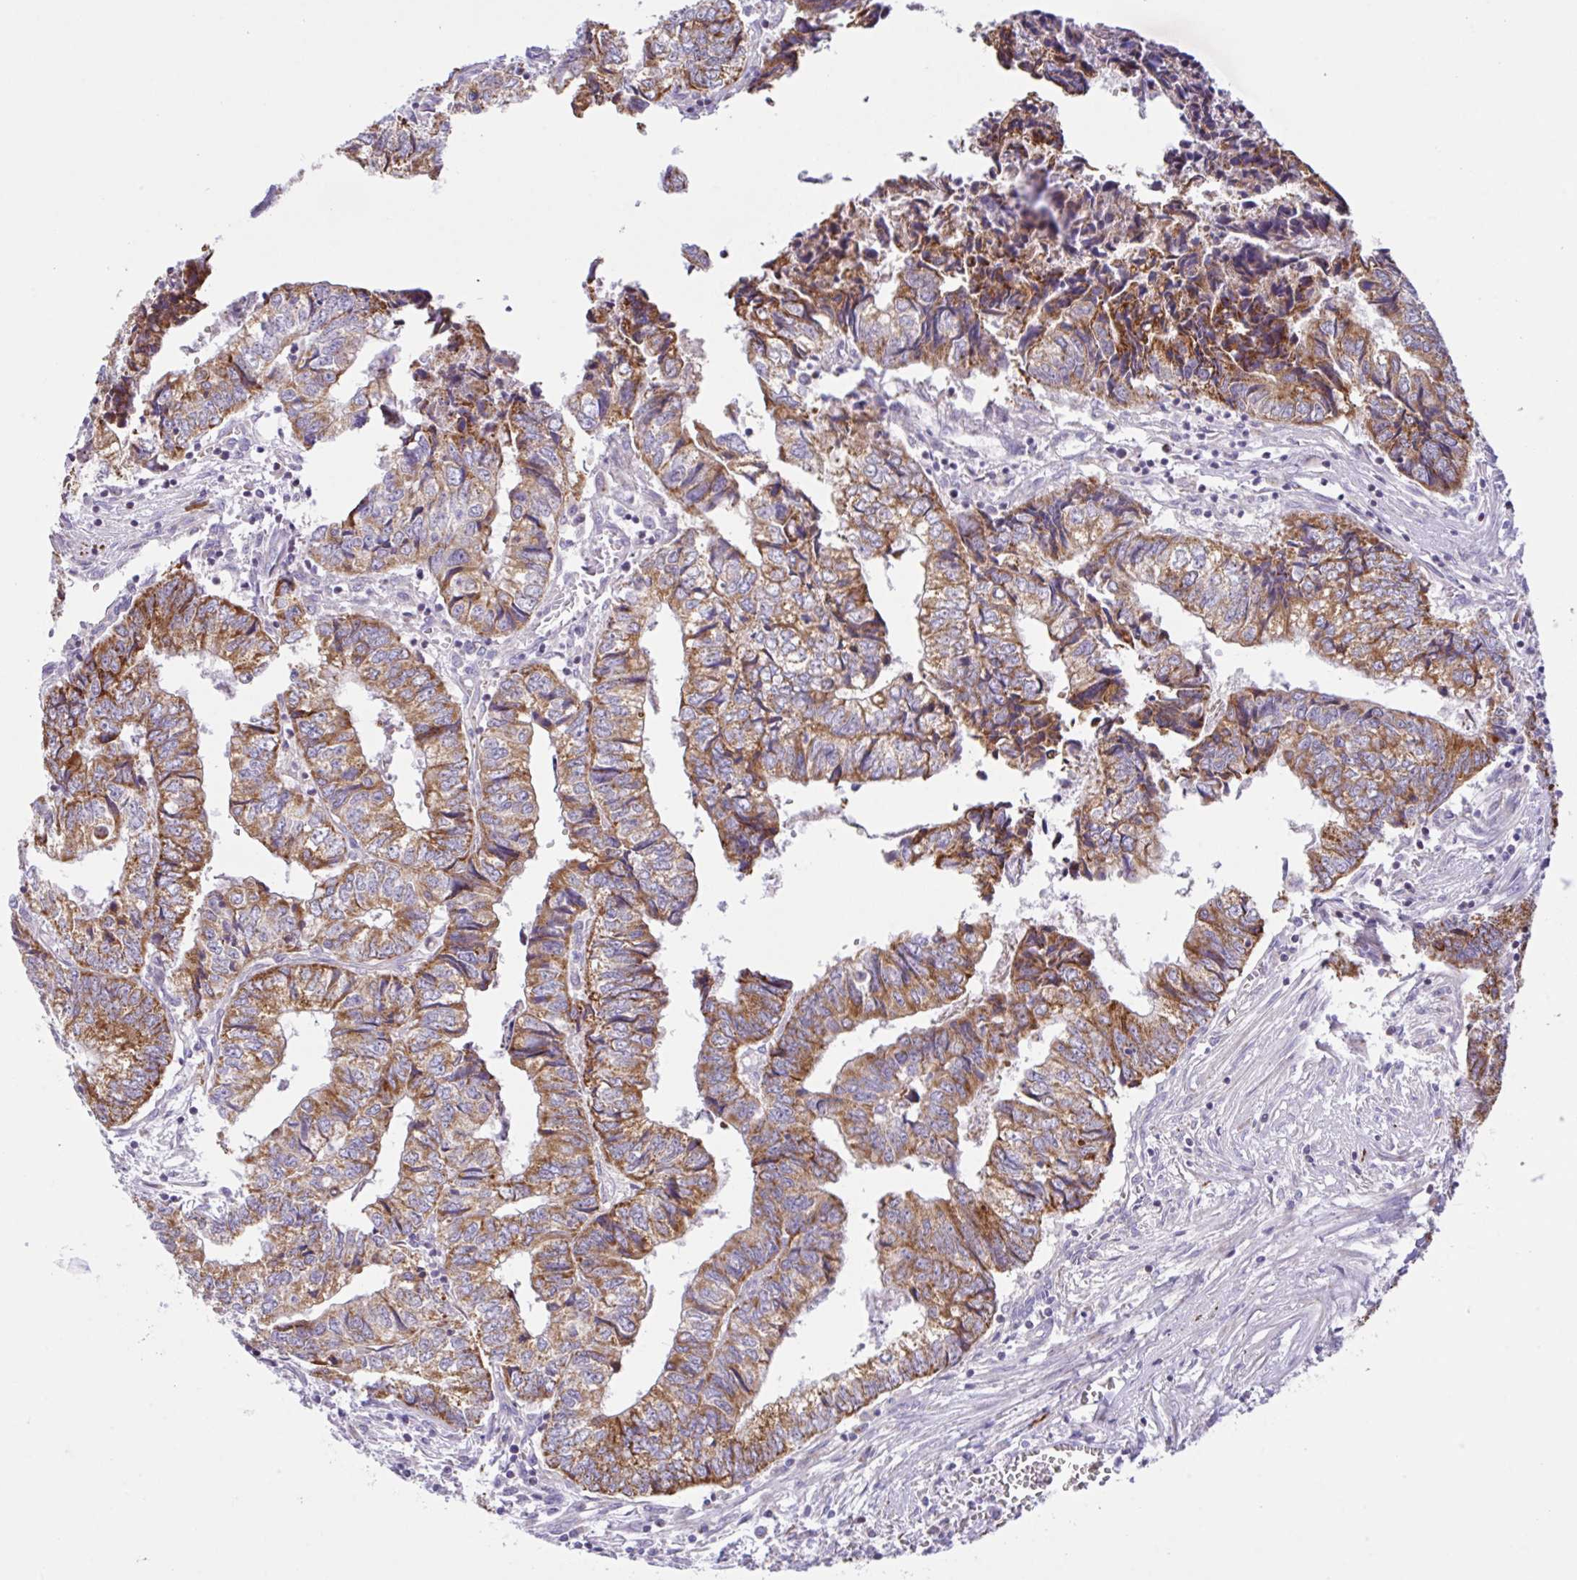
{"staining": {"intensity": "moderate", "quantity": ">75%", "location": "cytoplasmic/membranous"}, "tissue": "colorectal cancer", "cell_type": "Tumor cells", "image_type": "cancer", "snomed": [{"axis": "morphology", "description": "Adenocarcinoma, NOS"}, {"axis": "topography", "description": "Colon"}], "caption": "Colorectal cancer tissue shows moderate cytoplasmic/membranous staining in about >75% of tumor cells", "gene": "CHDH", "patient": {"sex": "male", "age": 86}}